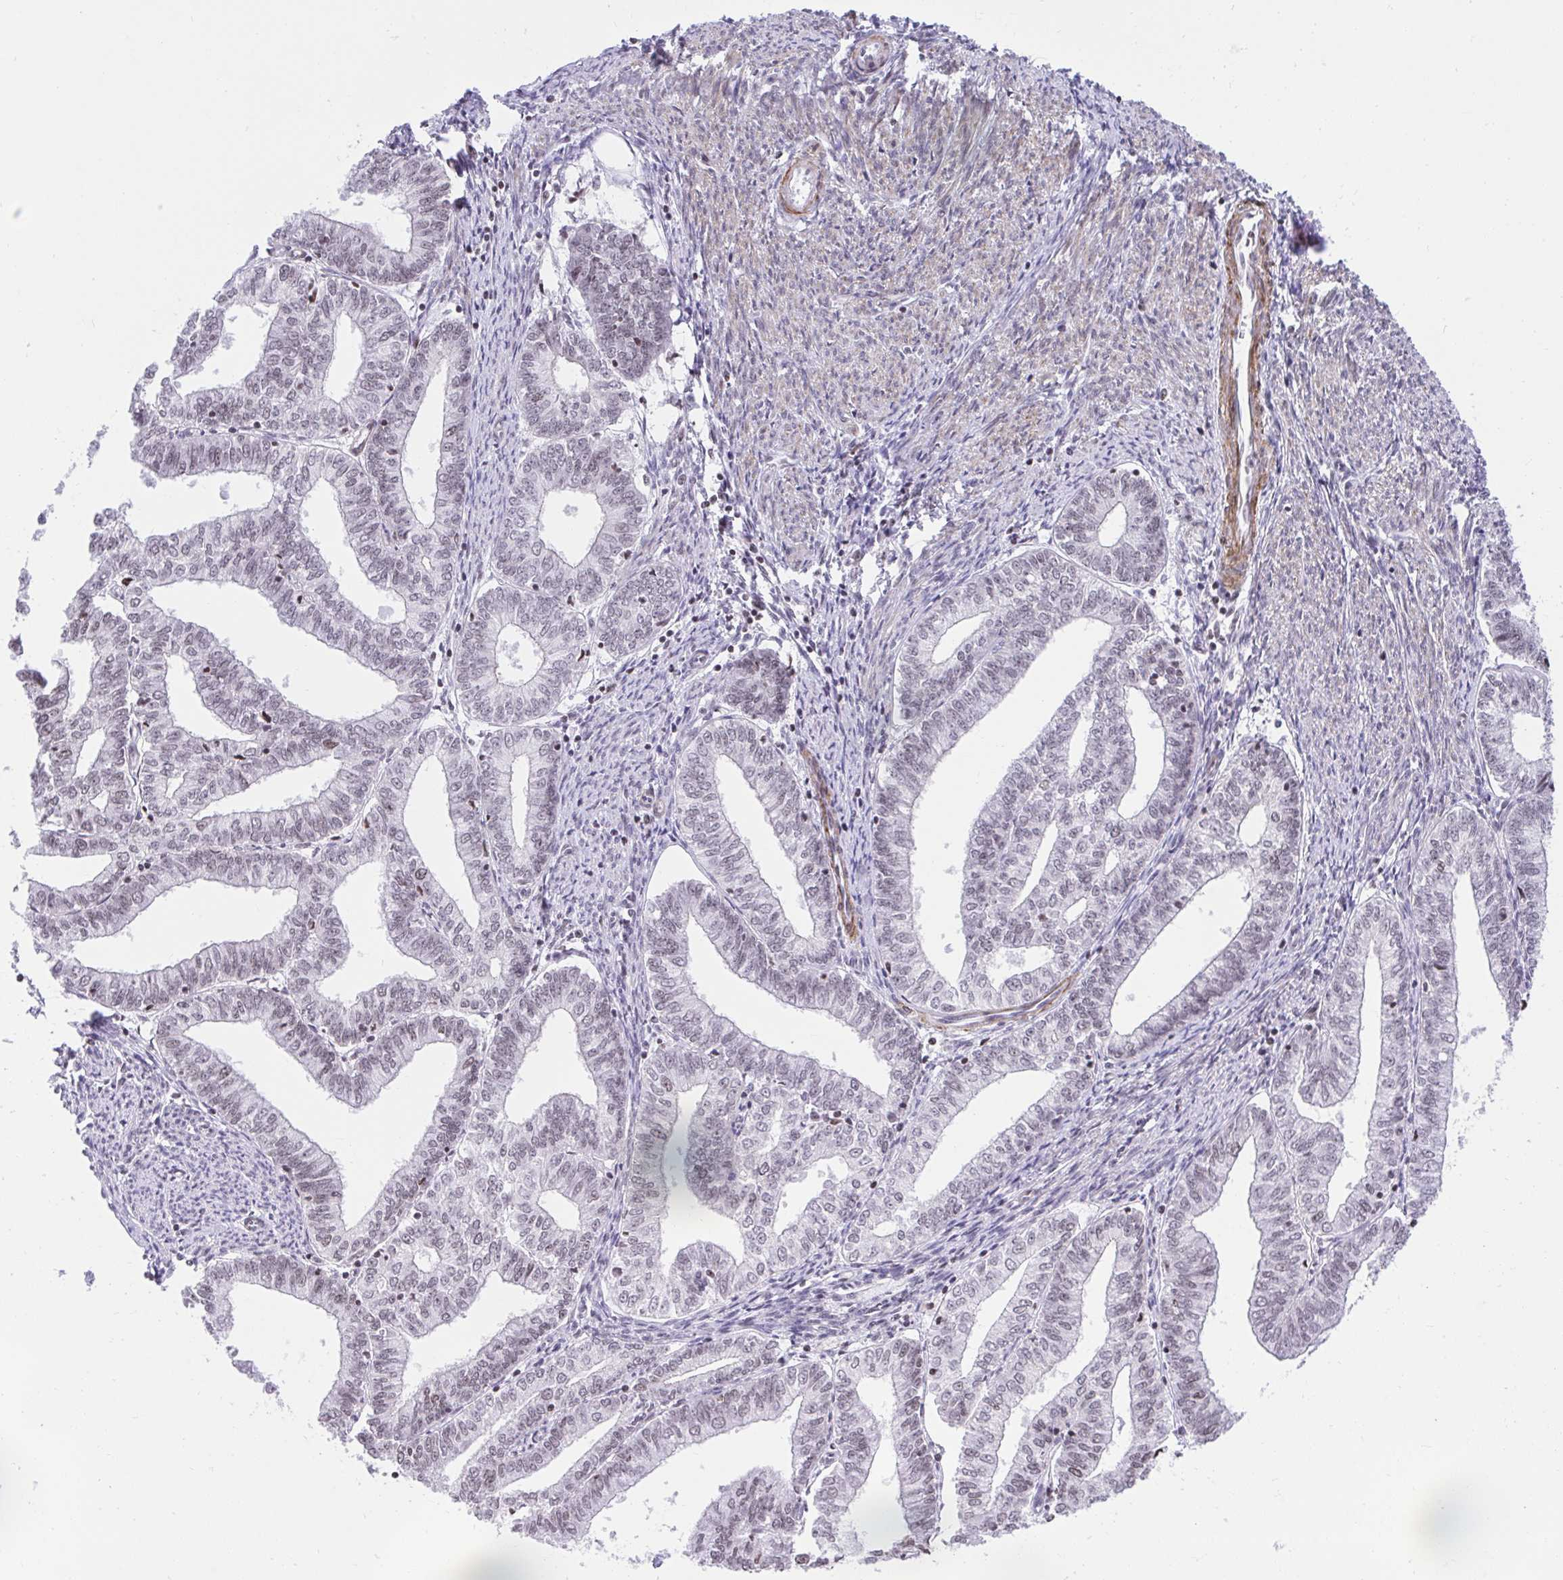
{"staining": {"intensity": "weak", "quantity": "<25%", "location": "nuclear"}, "tissue": "endometrial cancer", "cell_type": "Tumor cells", "image_type": "cancer", "snomed": [{"axis": "morphology", "description": "Adenocarcinoma, NOS"}, {"axis": "topography", "description": "Endometrium"}], "caption": "Tumor cells are negative for brown protein staining in adenocarcinoma (endometrial).", "gene": "KCNN4", "patient": {"sex": "female", "age": 61}}